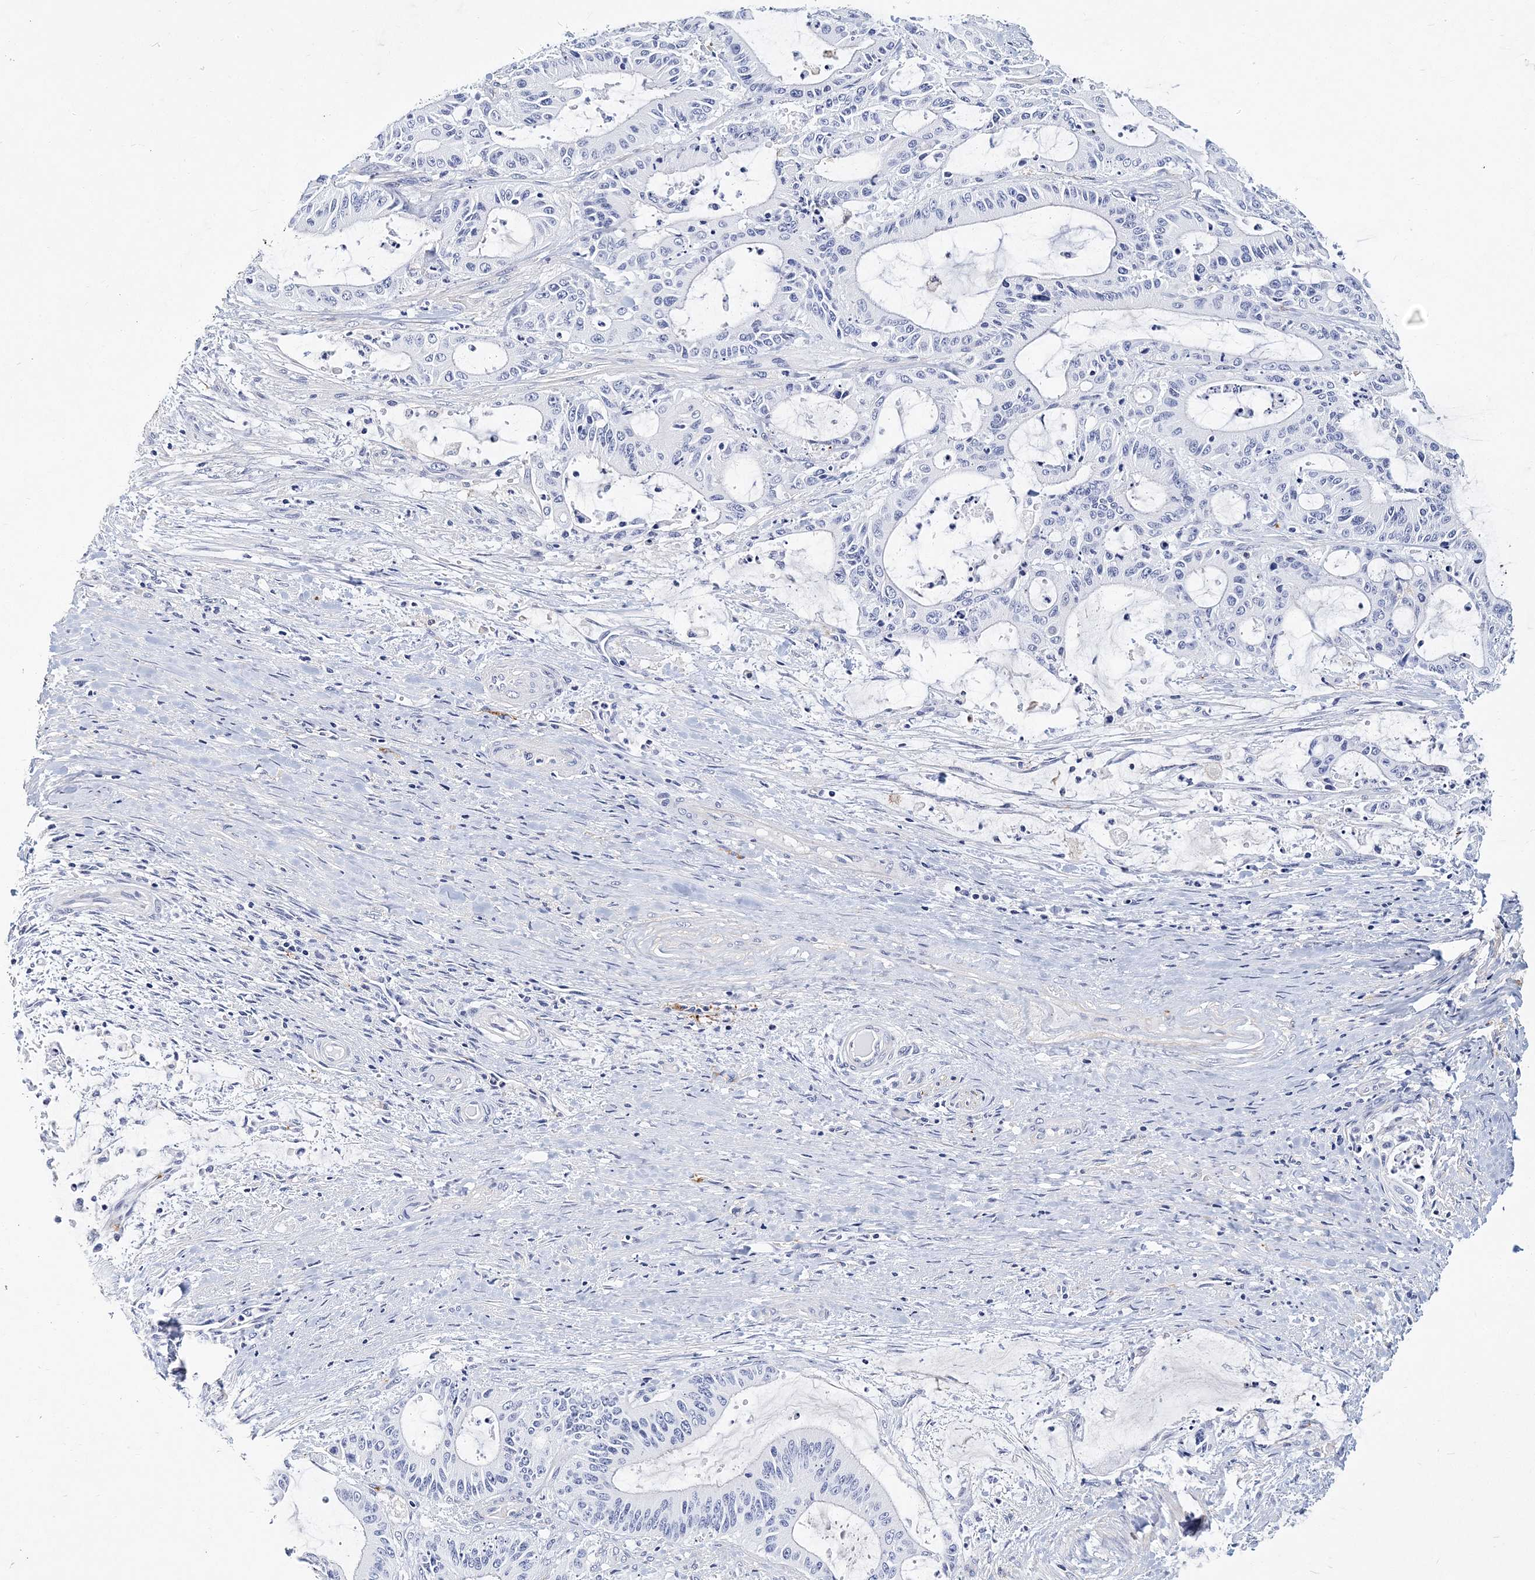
{"staining": {"intensity": "negative", "quantity": "none", "location": "none"}, "tissue": "liver cancer", "cell_type": "Tumor cells", "image_type": "cancer", "snomed": [{"axis": "morphology", "description": "Normal tissue, NOS"}, {"axis": "morphology", "description": "Cholangiocarcinoma"}, {"axis": "topography", "description": "Liver"}, {"axis": "topography", "description": "Peripheral nerve tissue"}], "caption": "The histopathology image exhibits no staining of tumor cells in liver cancer.", "gene": "ITGA2B", "patient": {"sex": "female", "age": 73}}